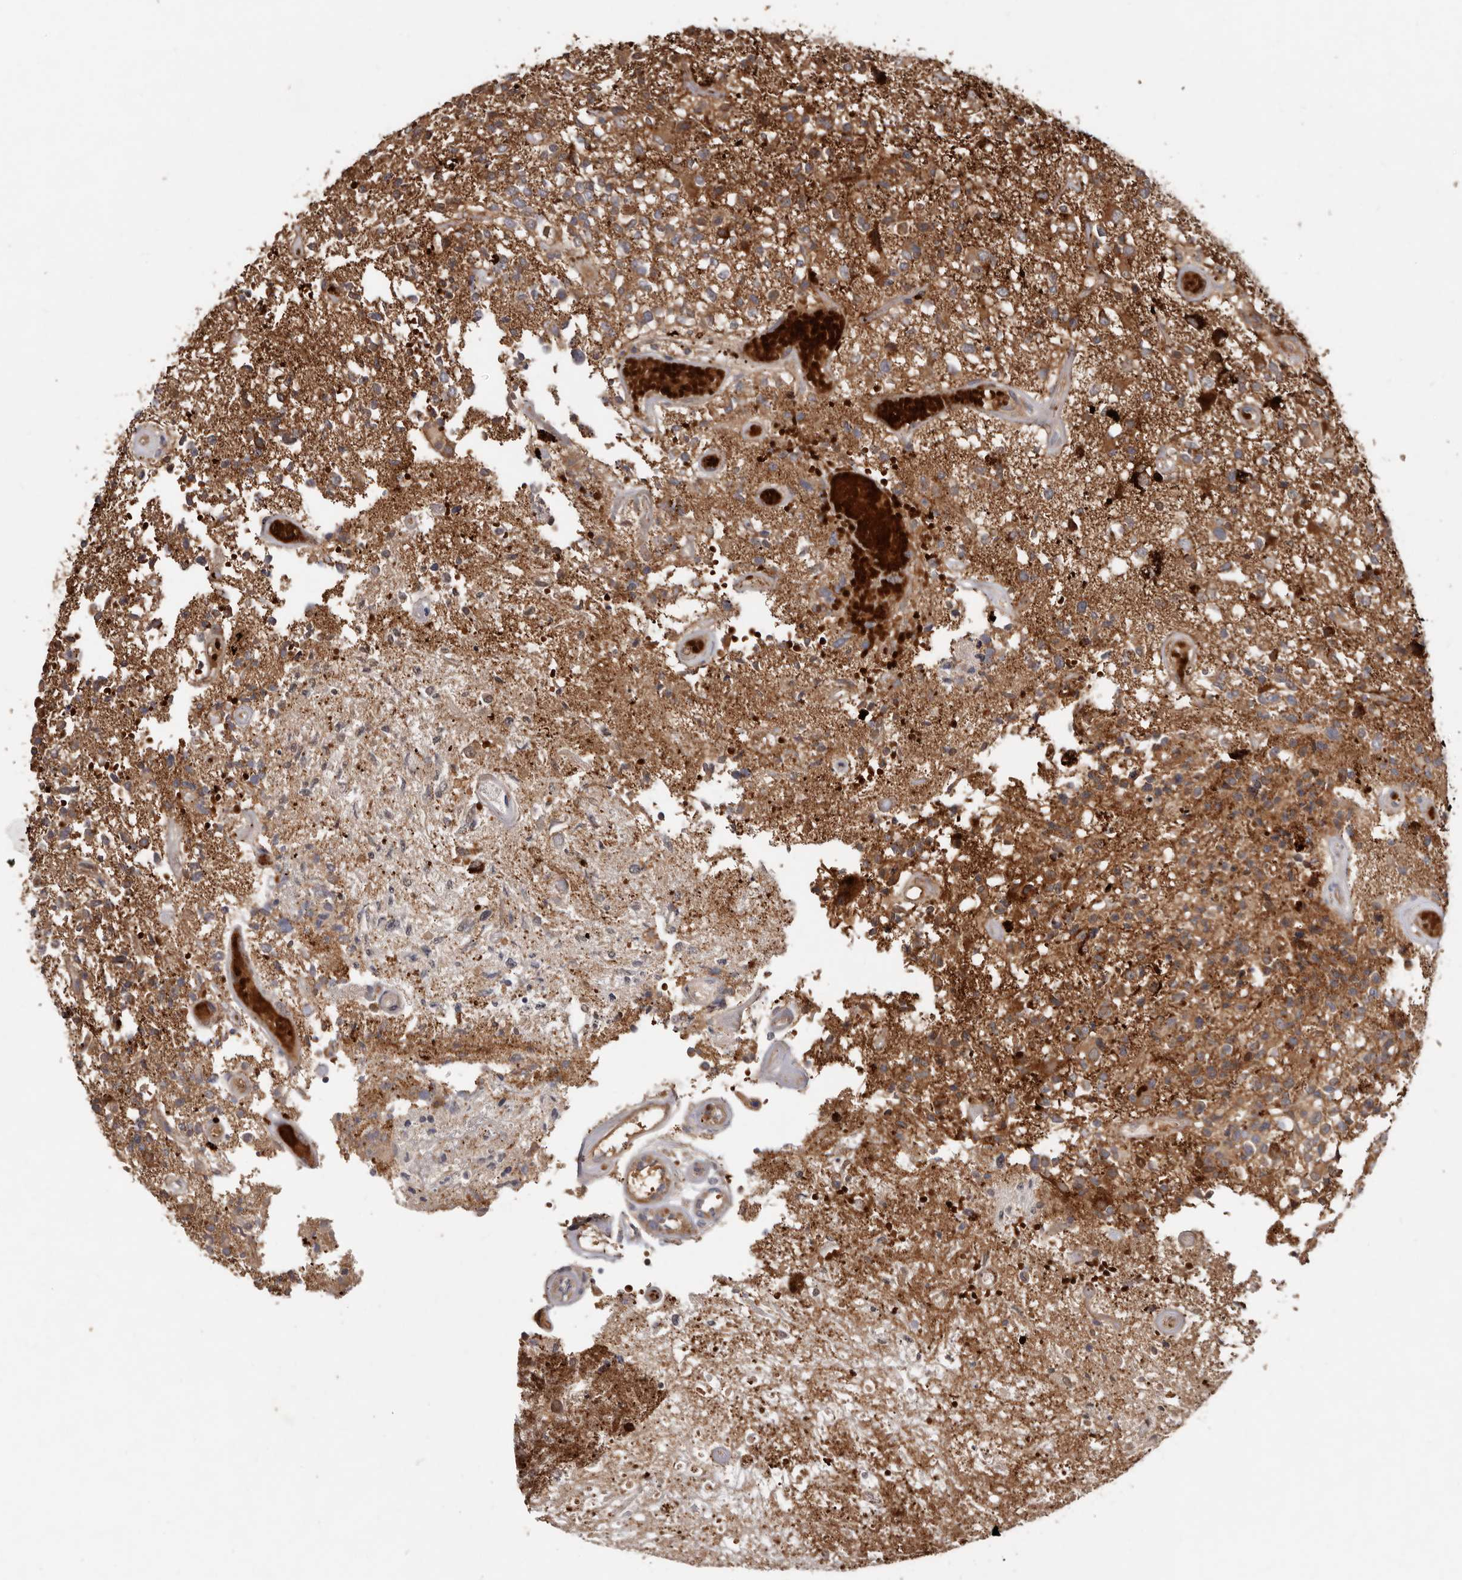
{"staining": {"intensity": "moderate", "quantity": ">75%", "location": "cytoplasmic/membranous"}, "tissue": "glioma", "cell_type": "Tumor cells", "image_type": "cancer", "snomed": [{"axis": "morphology", "description": "Glioma, malignant, High grade"}, {"axis": "morphology", "description": "Glioblastoma, NOS"}, {"axis": "topography", "description": "Brain"}], "caption": "Protein analysis of glioma tissue exhibits moderate cytoplasmic/membranous expression in approximately >75% of tumor cells. Nuclei are stained in blue.", "gene": "GOT1L1", "patient": {"sex": "male", "age": 60}}